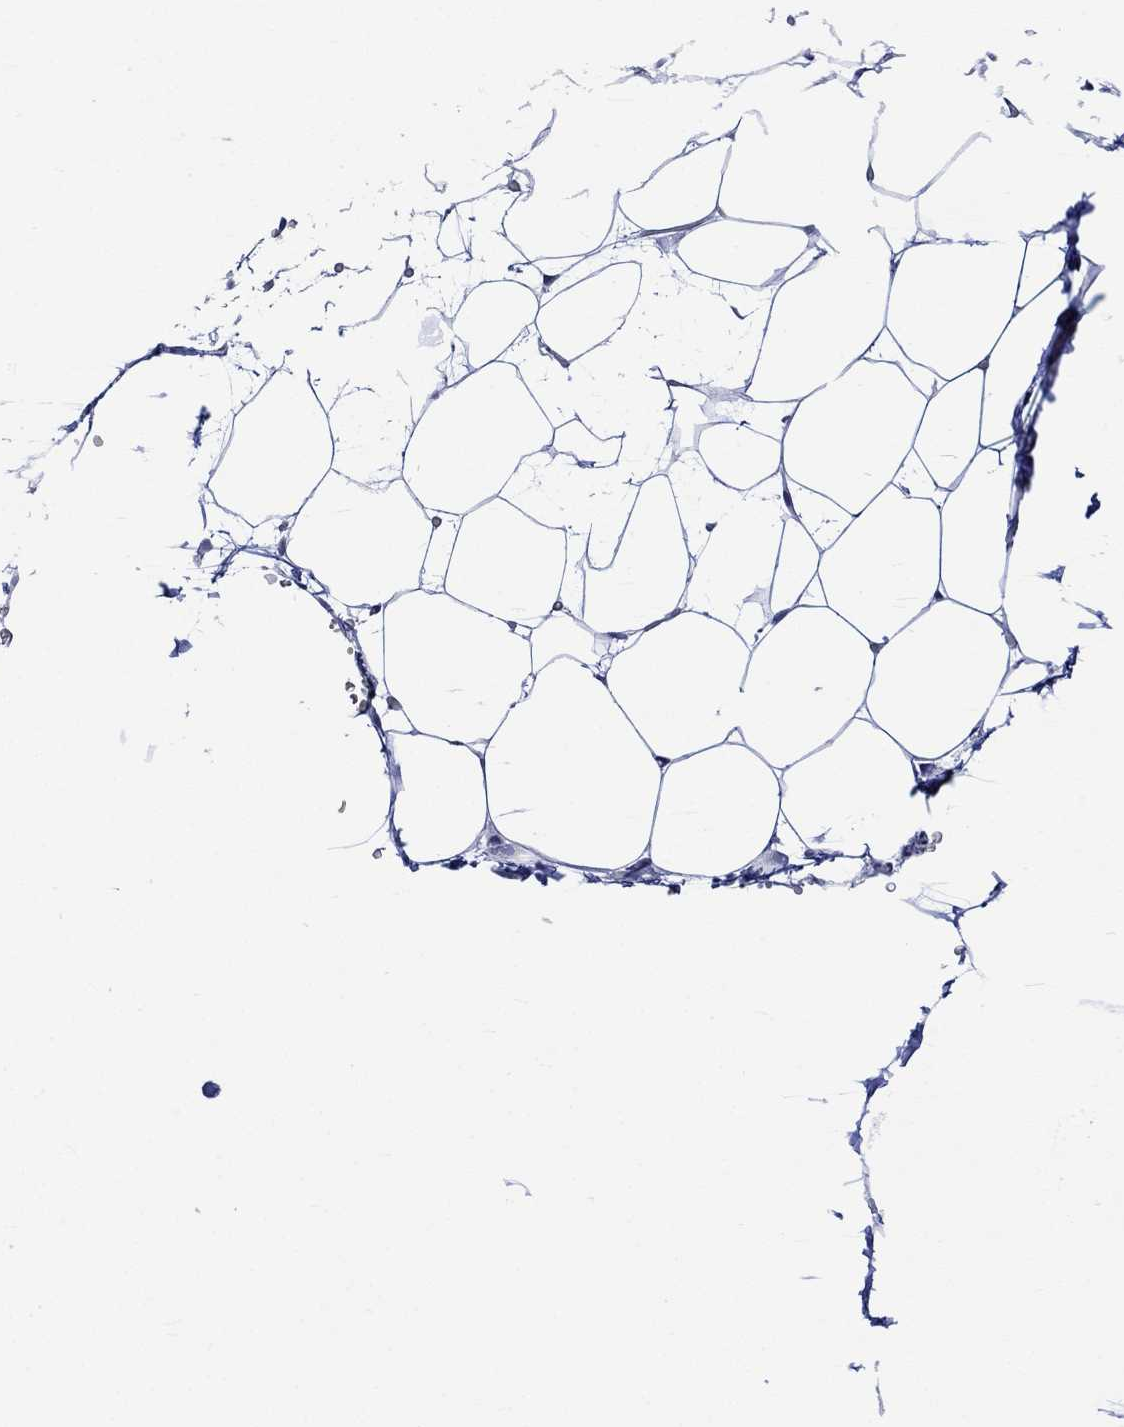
{"staining": {"intensity": "negative", "quantity": "none", "location": "none"}, "tissue": "adipose tissue", "cell_type": "Adipocytes", "image_type": "normal", "snomed": [{"axis": "morphology", "description": "Normal tissue, NOS"}, {"axis": "topography", "description": "Adipose tissue"}], "caption": "IHC image of unremarkable adipose tissue: human adipose tissue stained with DAB demonstrates no significant protein expression in adipocytes.", "gene": "NRIP3", "patient": {"sex": "male", "age": 57}}